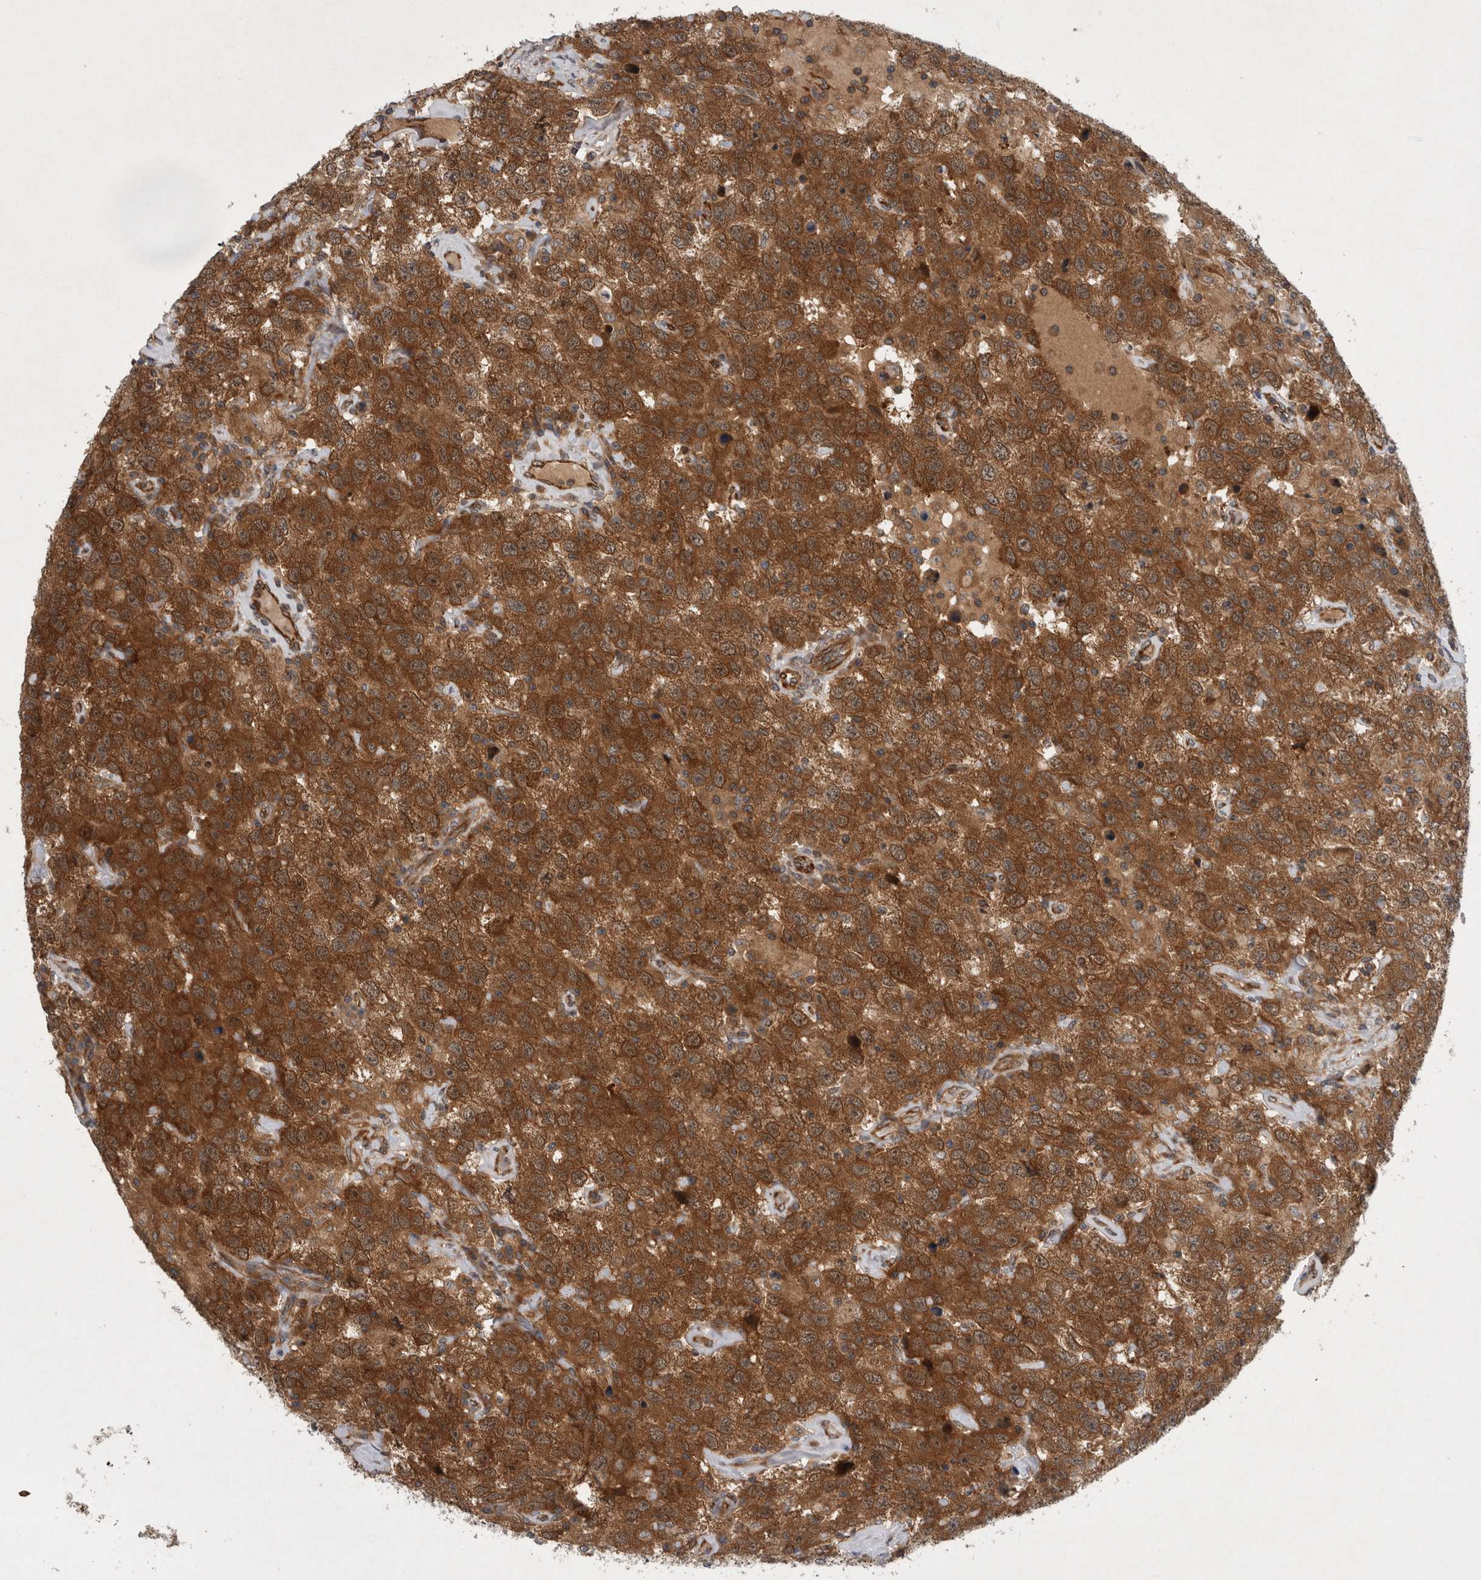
{"staining": {"intensity": "strong", "quantity": ">75%", "location": "cytoplasmic/membranous"}, "tissue": "testis cancer", "cell_type": "Tumor cells", "image_type": "cancer", "snomed": [{"axis": "morphology", "description": "Seminoma, NOS"}, {"axis": "topography", "description": "Testis"}], "caption": "Immunohistochemistry of testis seminoma exhibits high levels of strong cytoplasmic/membranous positivity in about >75% of tumor cells.", "gene": "PDCD2", "patient": {"sex": "male", "age": 41}}